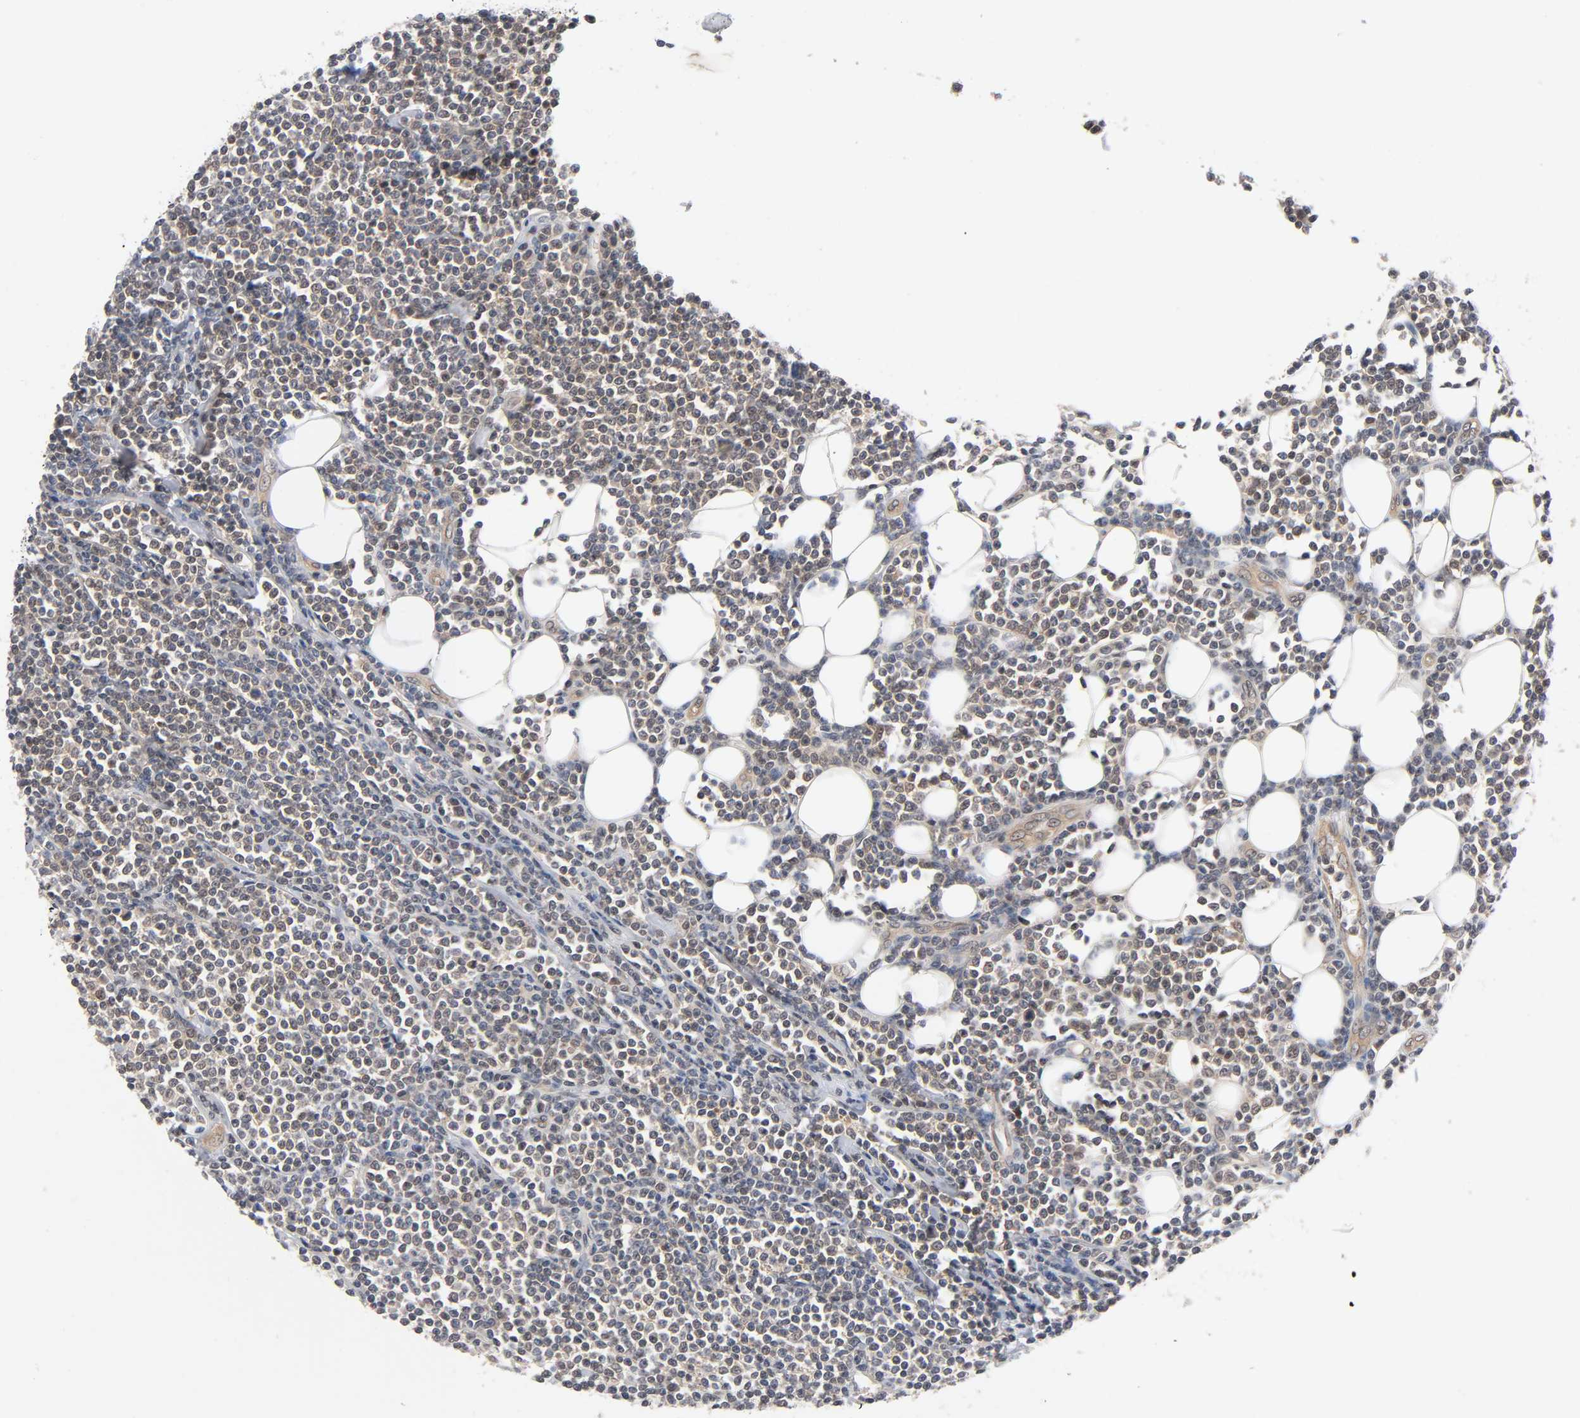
{"staining": {"intensity": "weak", "quantity": ">75%", "location": "cytoplasmic/membranous"}, "tissue": "lymphoma", "cell_type": "Tumor cells", "image_type": "cancer", "snomed": [{"axis": "morphology", "description": "Malignant lymphoma, non-Hodgkin's type, Low grade"}, {"axis": "topography", "description": "Soft tissue"}], "caption": "Immunohistochemical staining of lymphoma exhibits low levels of weak cytoplasmic/membranous staining in approximately >75% of tumor cells. (DAB (3,3'-diaminobenzidine) IHC with brightfield microscopy, high magnification).", "gene": "PRKAB1", "patient": {"sex": "male", "age": 92}}